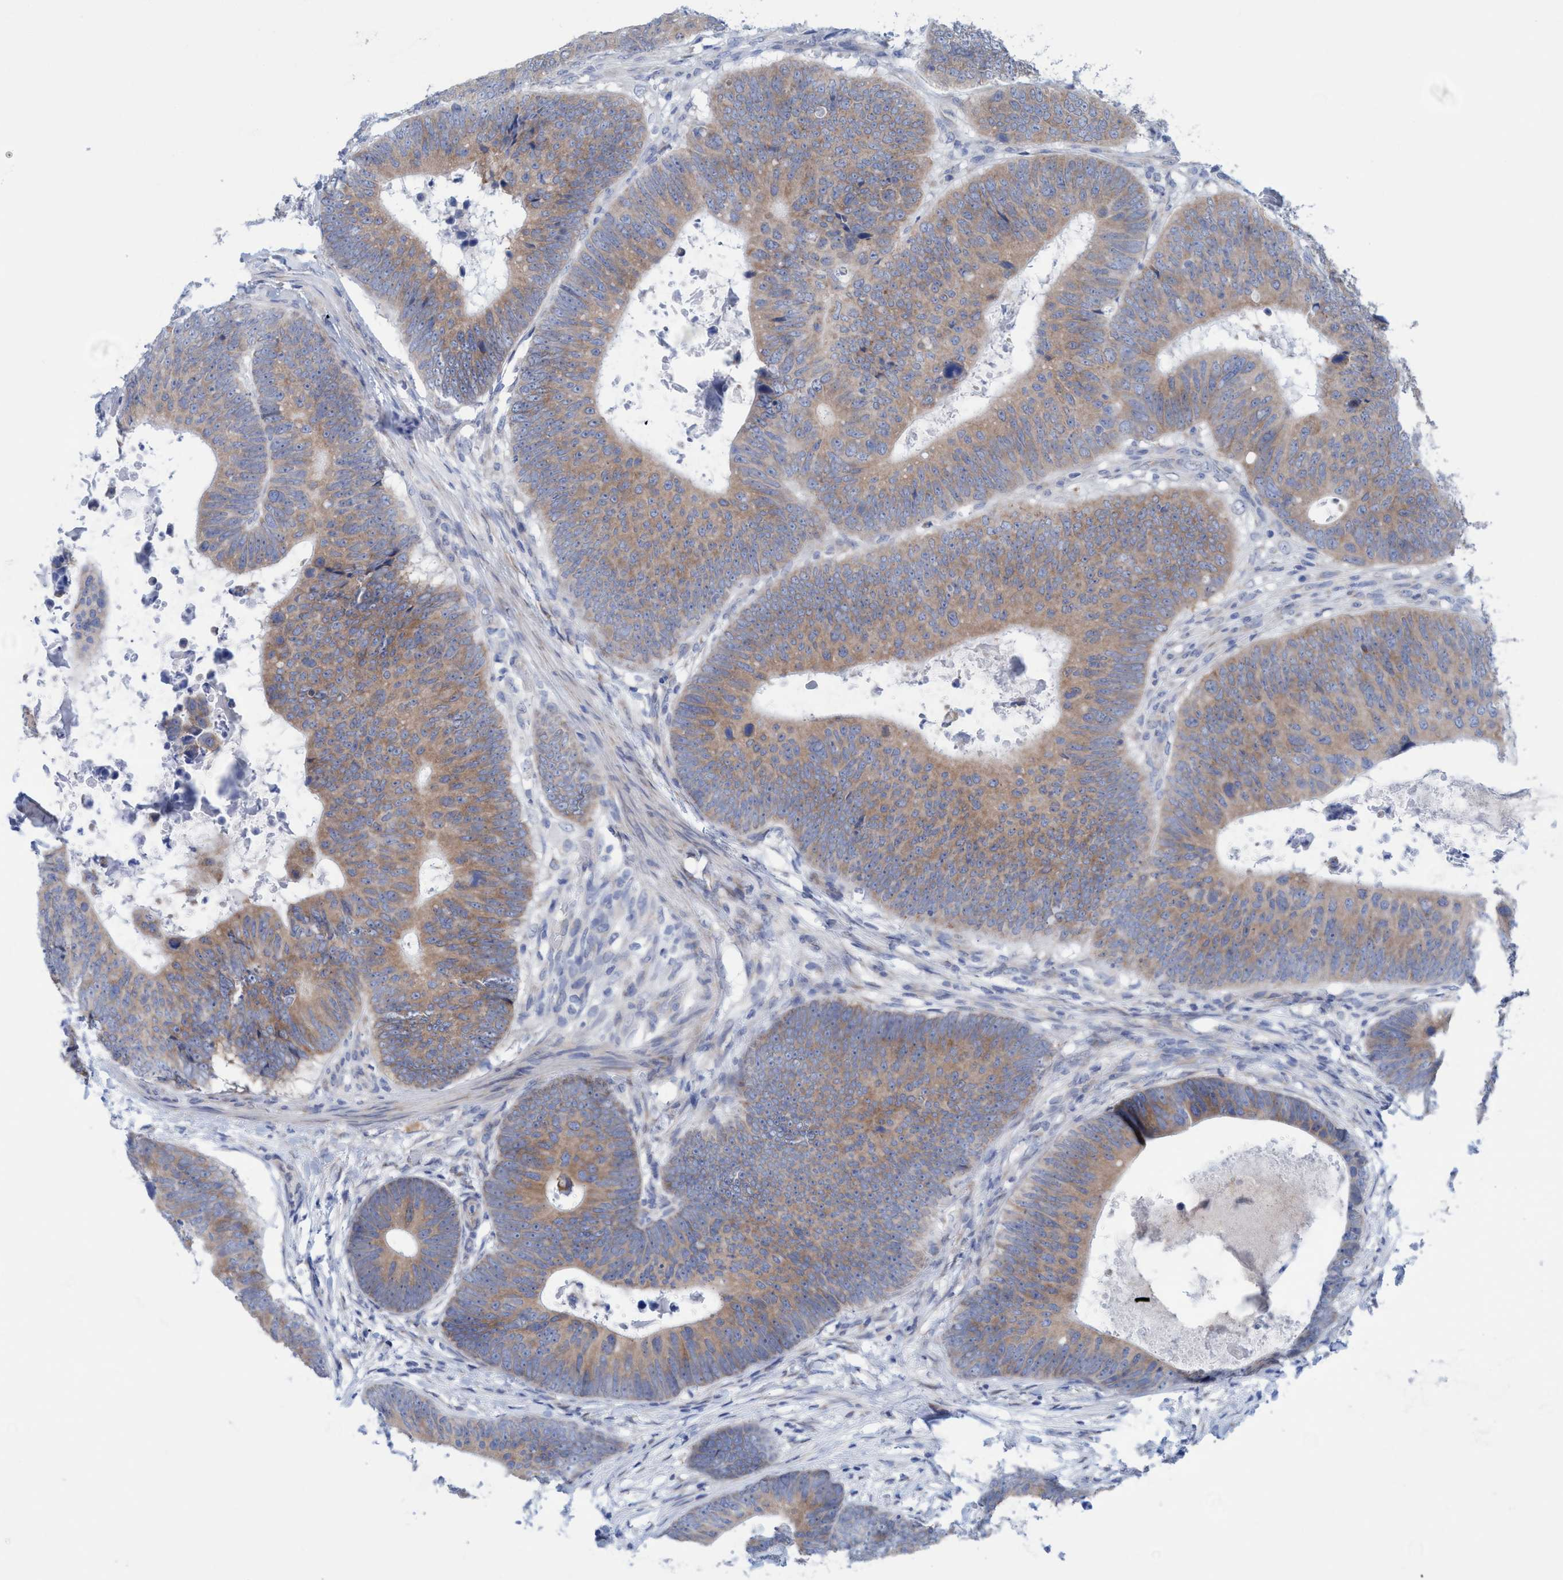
{"staining": {"intensity": "moderate", "quantity": ">75%", "location": "cytoplasmic/membranous"}, "tissue": "colorectal cancer", "cell_type": "Tumor cells", "image_type": "cancer", "snomed": [{"axis": "morphology", "description": "Adenocarcinoma, NOS"}, {"axis": "topography", "description": "Colon"}], "caption": "Immunohistochemical staining of human colorectal cancer (adenocarcinoma) demonstrates medium levels of moderate cytoplasmic/membranous expression in approximately >75% of tumor cells.", "gene": "RSAD1", "patient": {"sex": "male", "age": 56}}